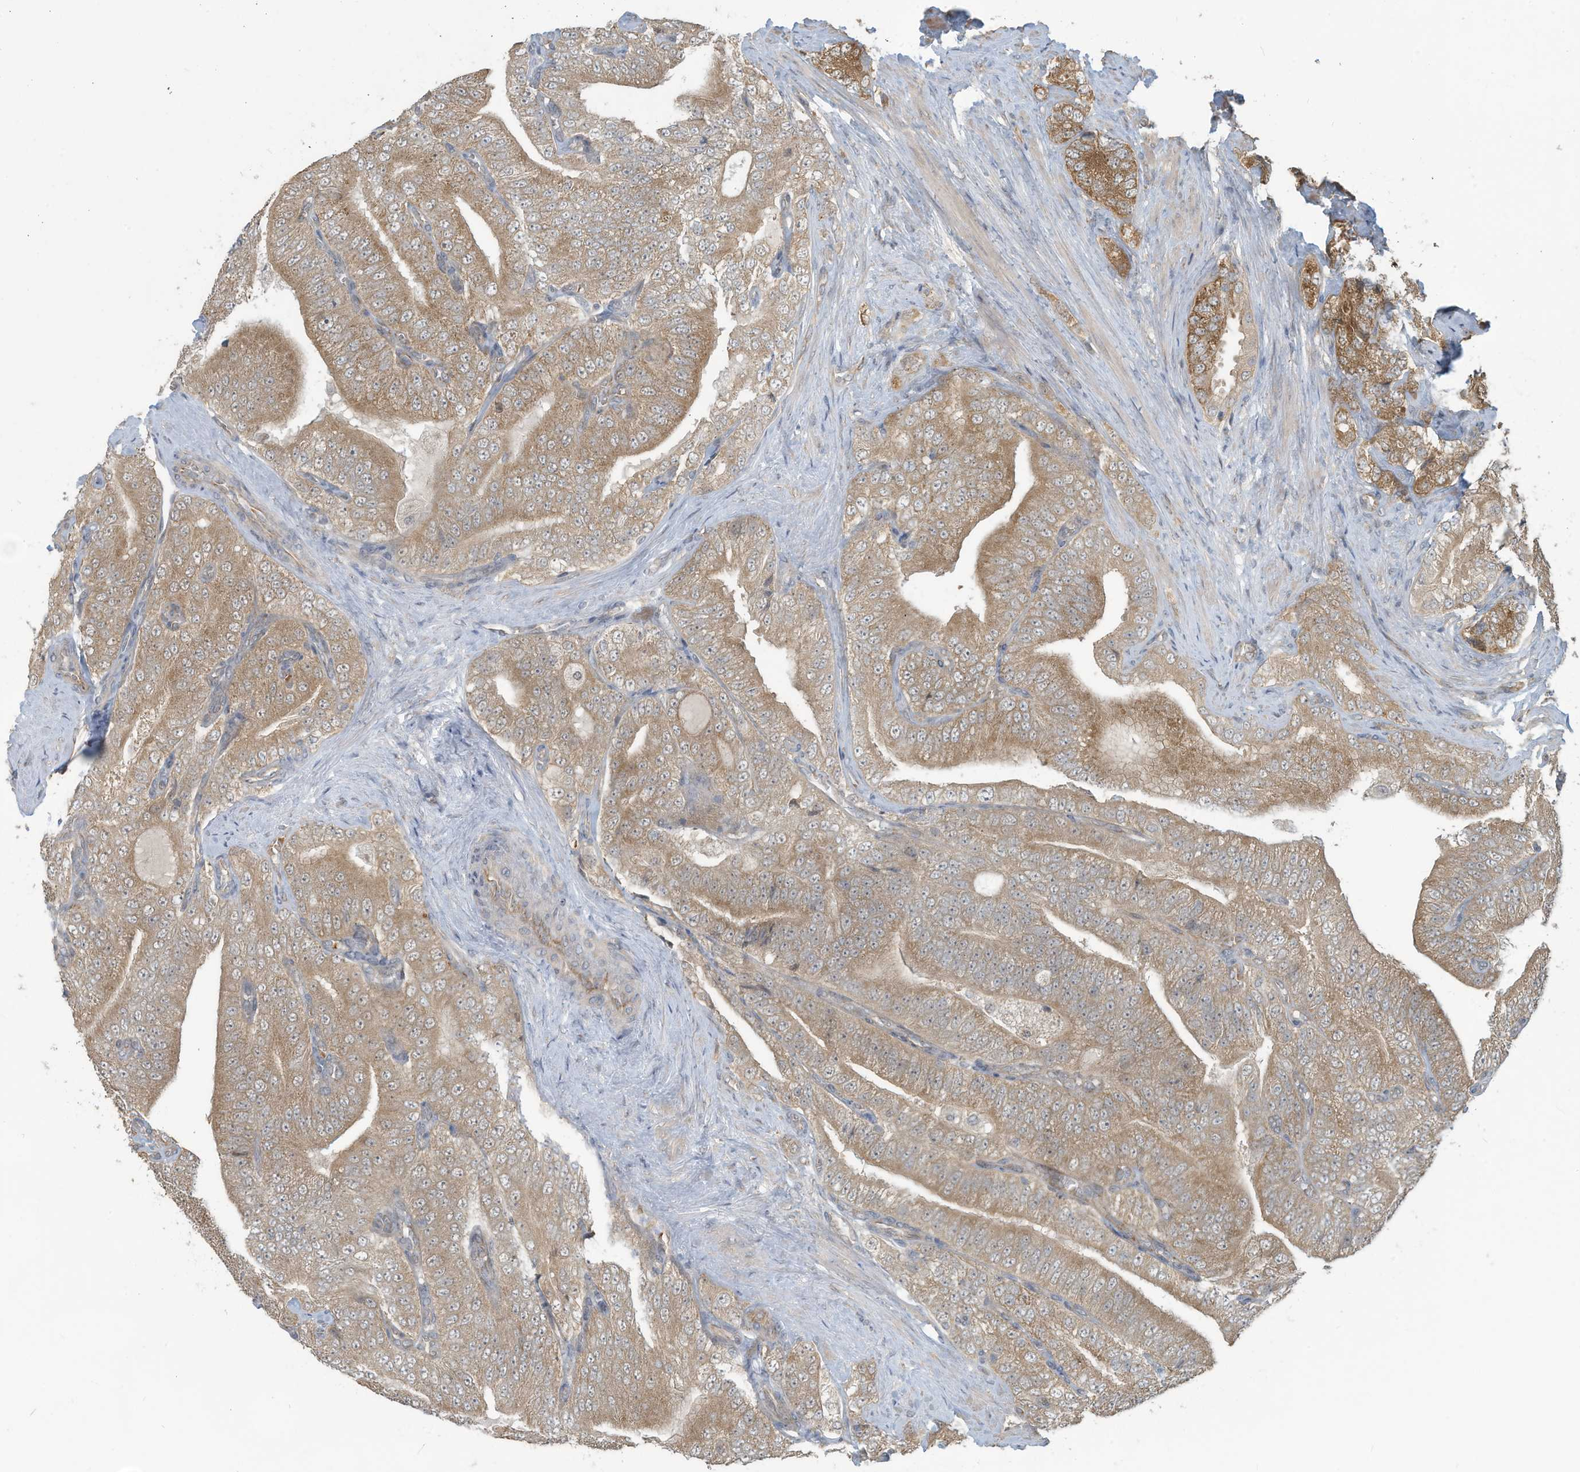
{"staining": {"intensity": "moderate", "quantity": ">75%", "location": "cytoplasmic/membranous"}, "tissue": "prostate cancer", "cell_type": "Tumor cells", "image_type": "cancer", "snomed": [{"axis": "morphology", "description": "Adenocarcinoma, High grade"}, {"axis": "topography", "description": "Prostate"}], "caption": "The image demonstrates a brown stain indicating the presence of a protein in the cytoplasmic/membranous of tumor cells in prostate cancer.", "gene": "ERI2", "patient": {"sex": "male", "age": 58}}